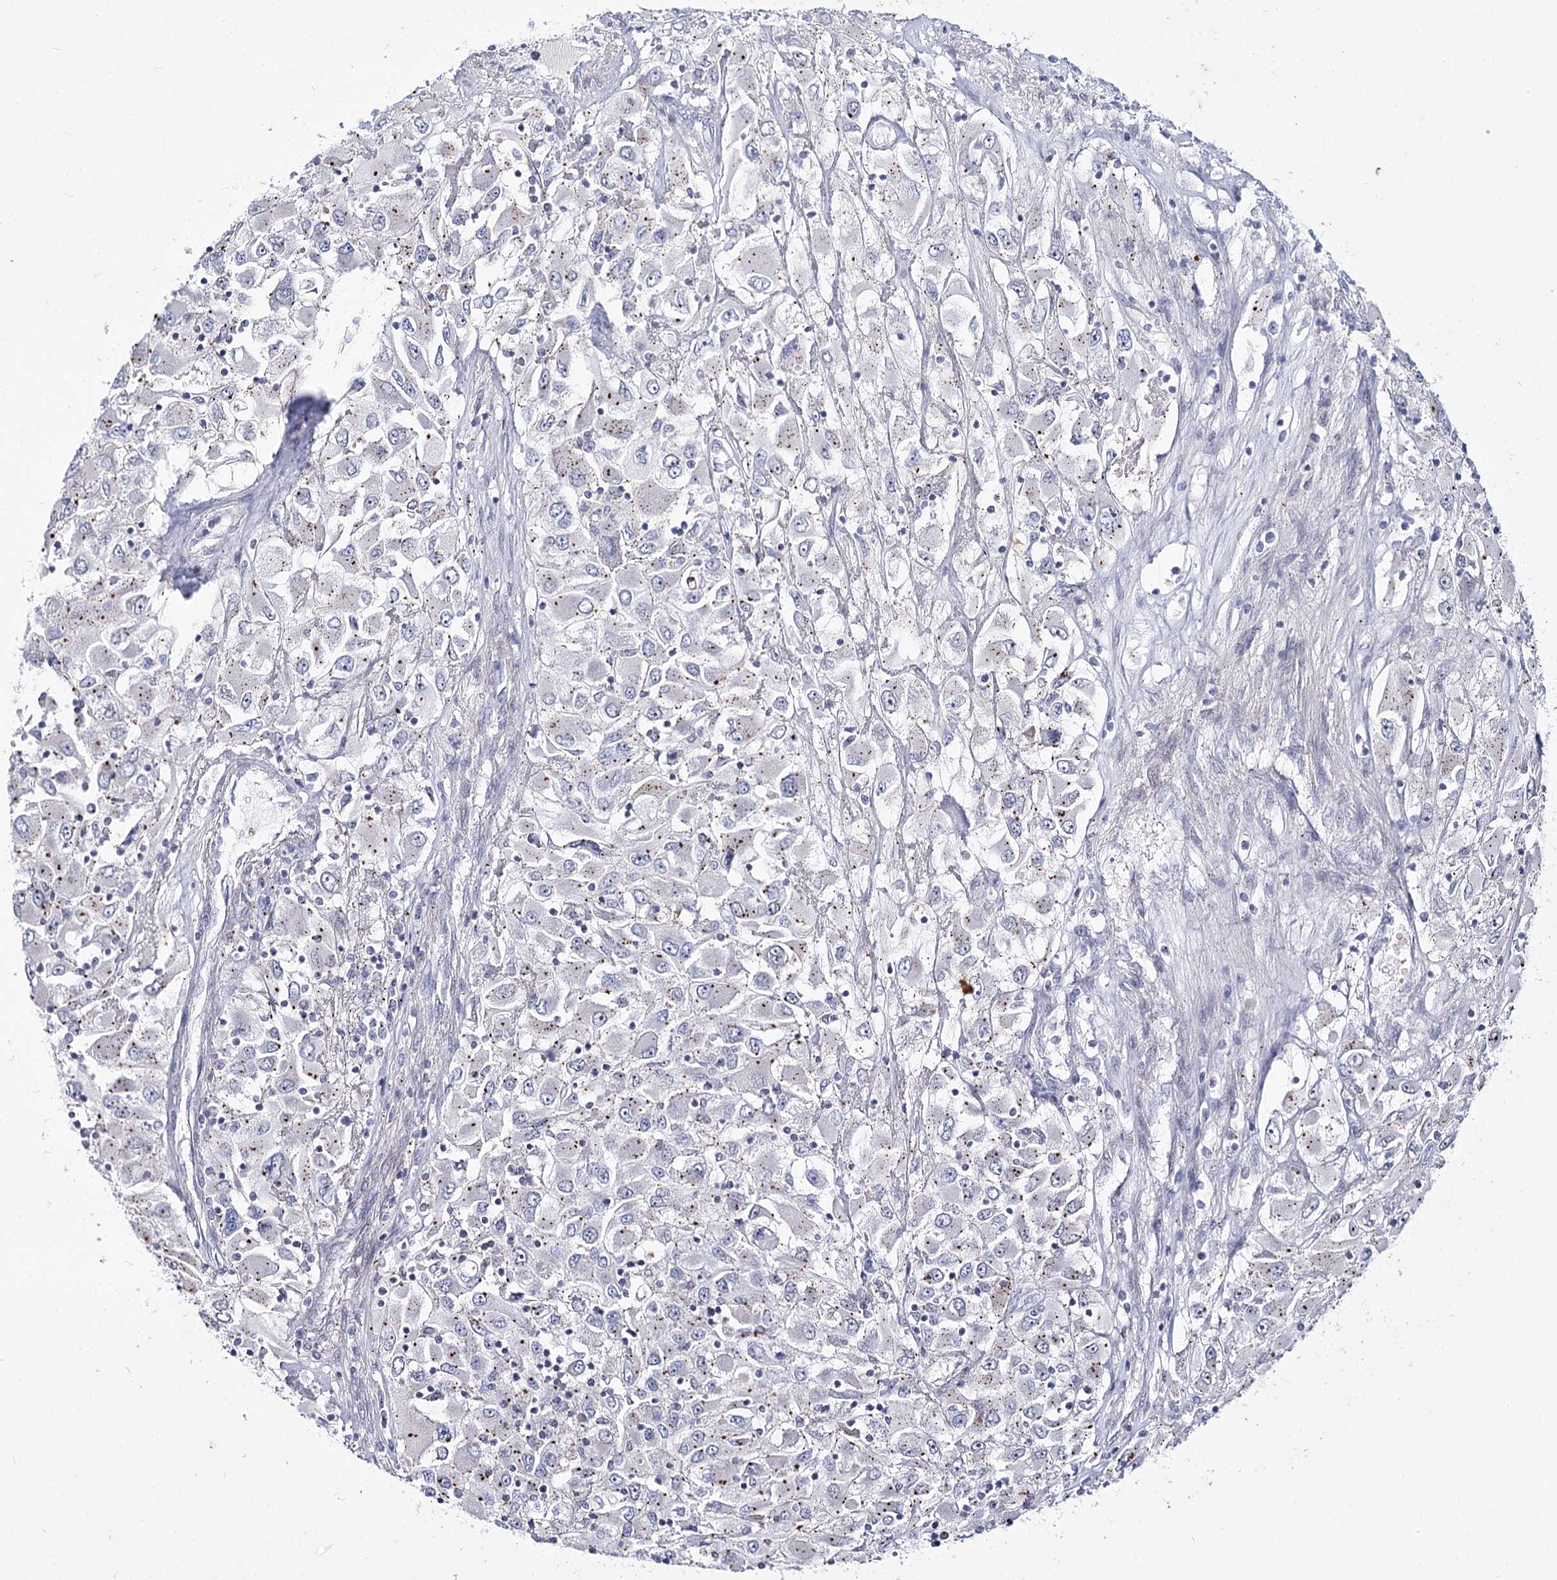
{"staining": {"intensity": "negative", "quantity": "none", "location": "none"}, "tissue": "renal cancer", "cell_type": "Tumor cells", "image_type": "cancer", "snomed": [{"axis": "morphology", "description": "Adenocarcinoma, NOS"}, {"axis": "topography", "description": "Kidney"}], "caption": "Immunohistochemistry image of renal cancer (adenocarcinoma) stained for a protein (brown), which reveals no expression in tumor cells.", "gene": "ATP10B", "patient": {"sex": "female", "age": 52}}